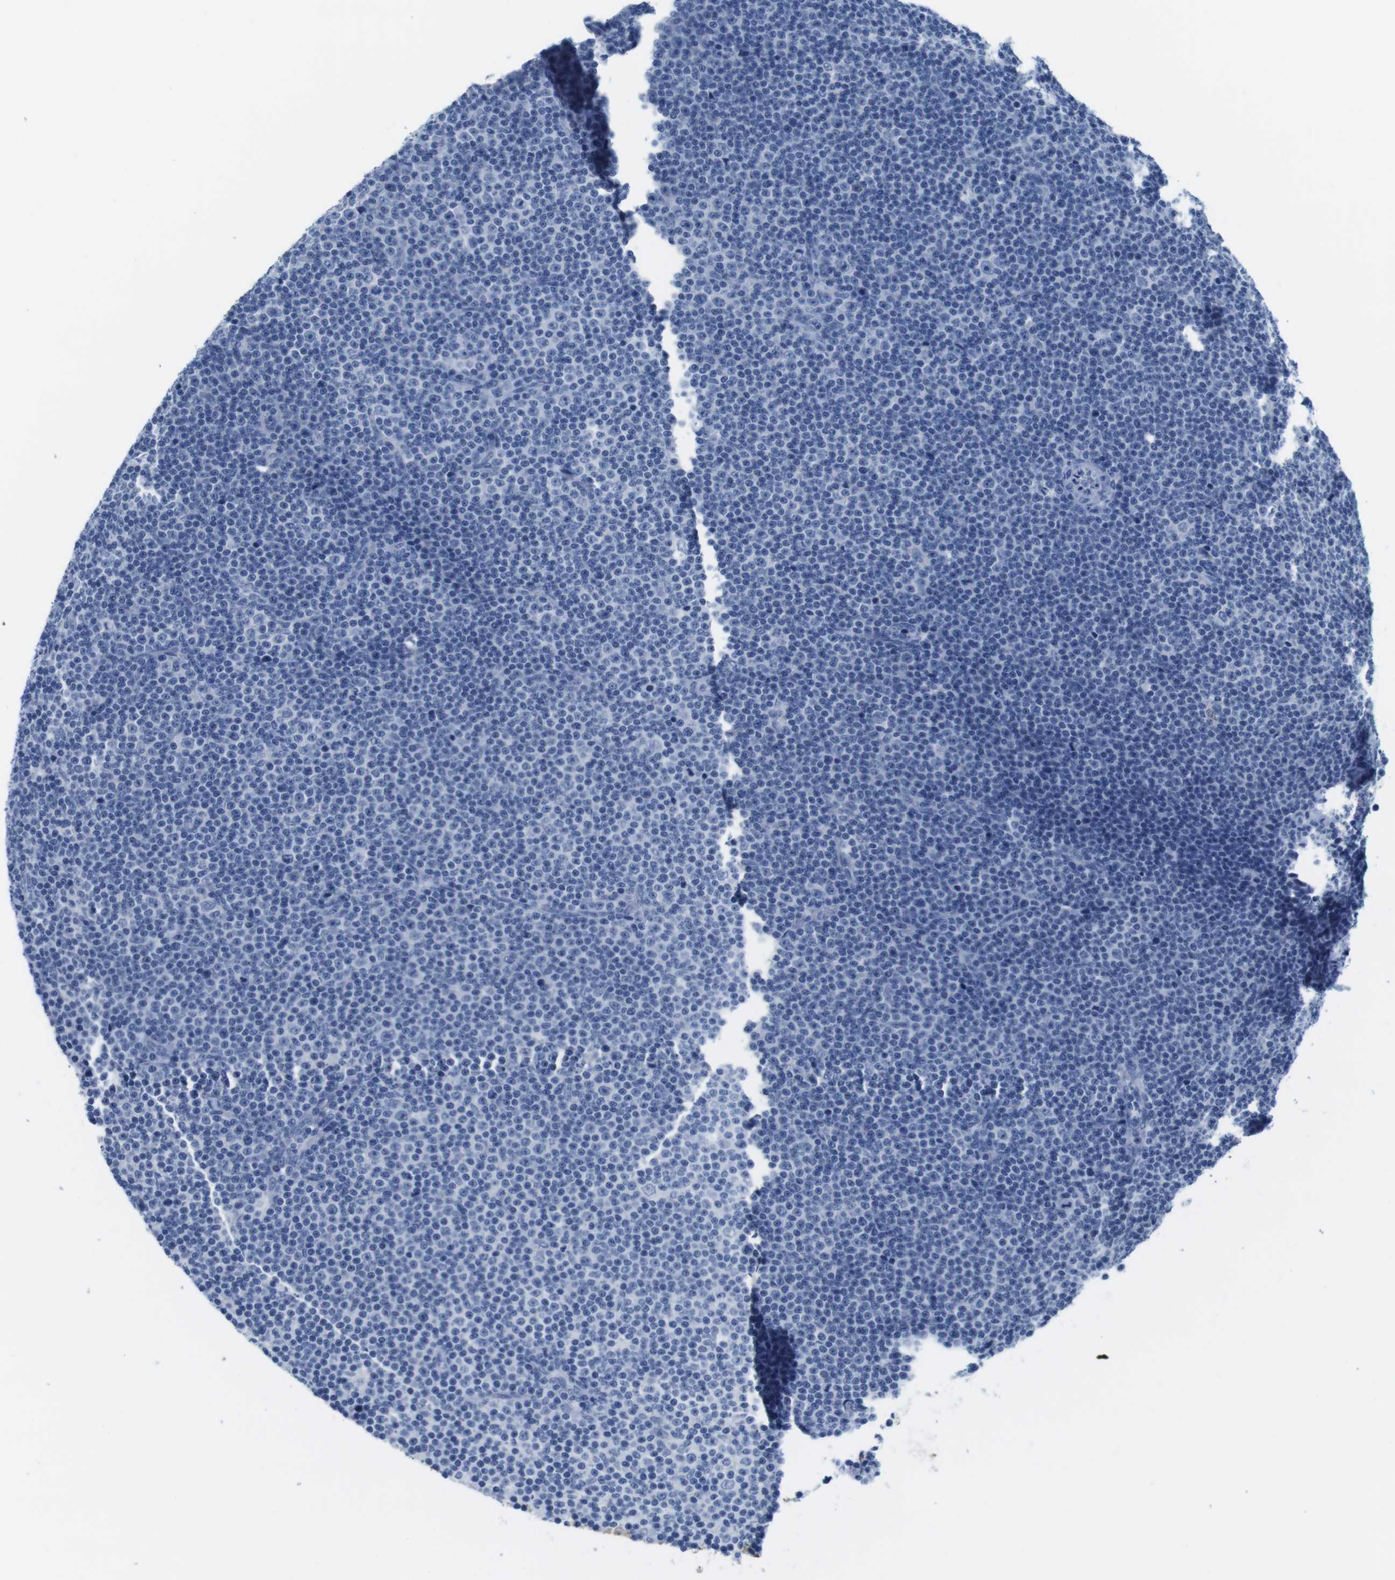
{"staining": {"intensity": "negative", "quantity": "none", "location": "none"}, "tissue": "lymphoma", "cell_type": "Tumor cells", "image_type": "cancer", "snomed": [{"axis": "morphology", "description": "Malignant lymphoma, non-Hodgkin's type, Low grade"}, {"axis": "topography", "description": "Lymph node"}], "caption": "A micrograph of human malignant lymphoma, non-Hodgkin's type (low-grade) is negative for staining in tumor cells.", "gene": "MAP6", "patient": {"sex": "female", "age": 67}}